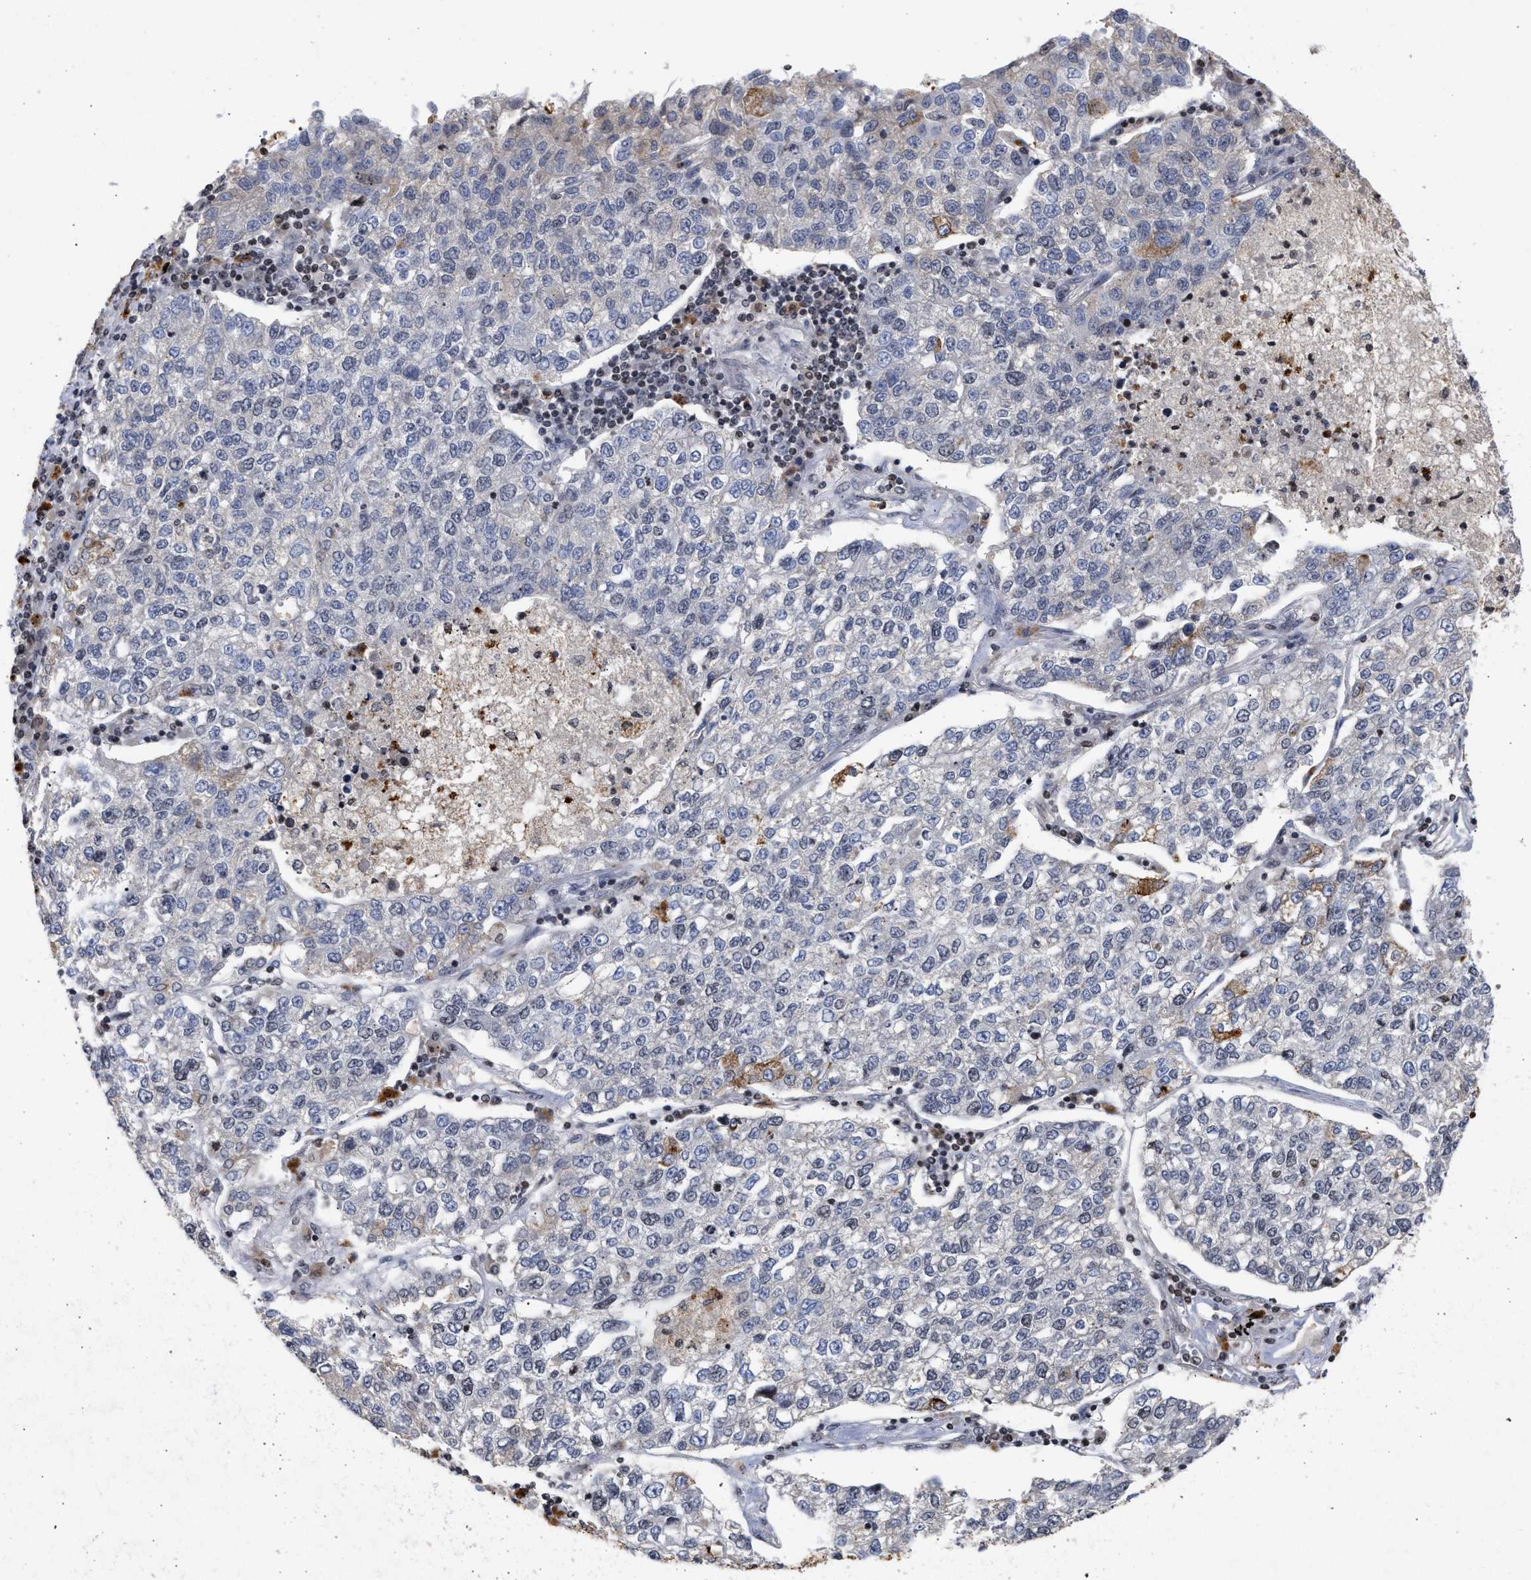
{"staining": {"intensity": "negative", "quantity": "none", "location": "none"}, "tissue": "lung cancer", "cell_type": "Tumor cells", "image_type": "cancer", "snomed": [{"axis": "morphology", "description": "Adenocarcinoma, NOS"}, {"axis": "topography", "description": "Lung"}], "caption": "High magnification brightfield microscopy of adenocarcinoma (lung) stained with DAB (brown) and counterstained with hematoxylin (blue): tumor cells show no significant expression.", "gene": "ENSG00000142539", "patient": {"sex": "male", "age": 49}}